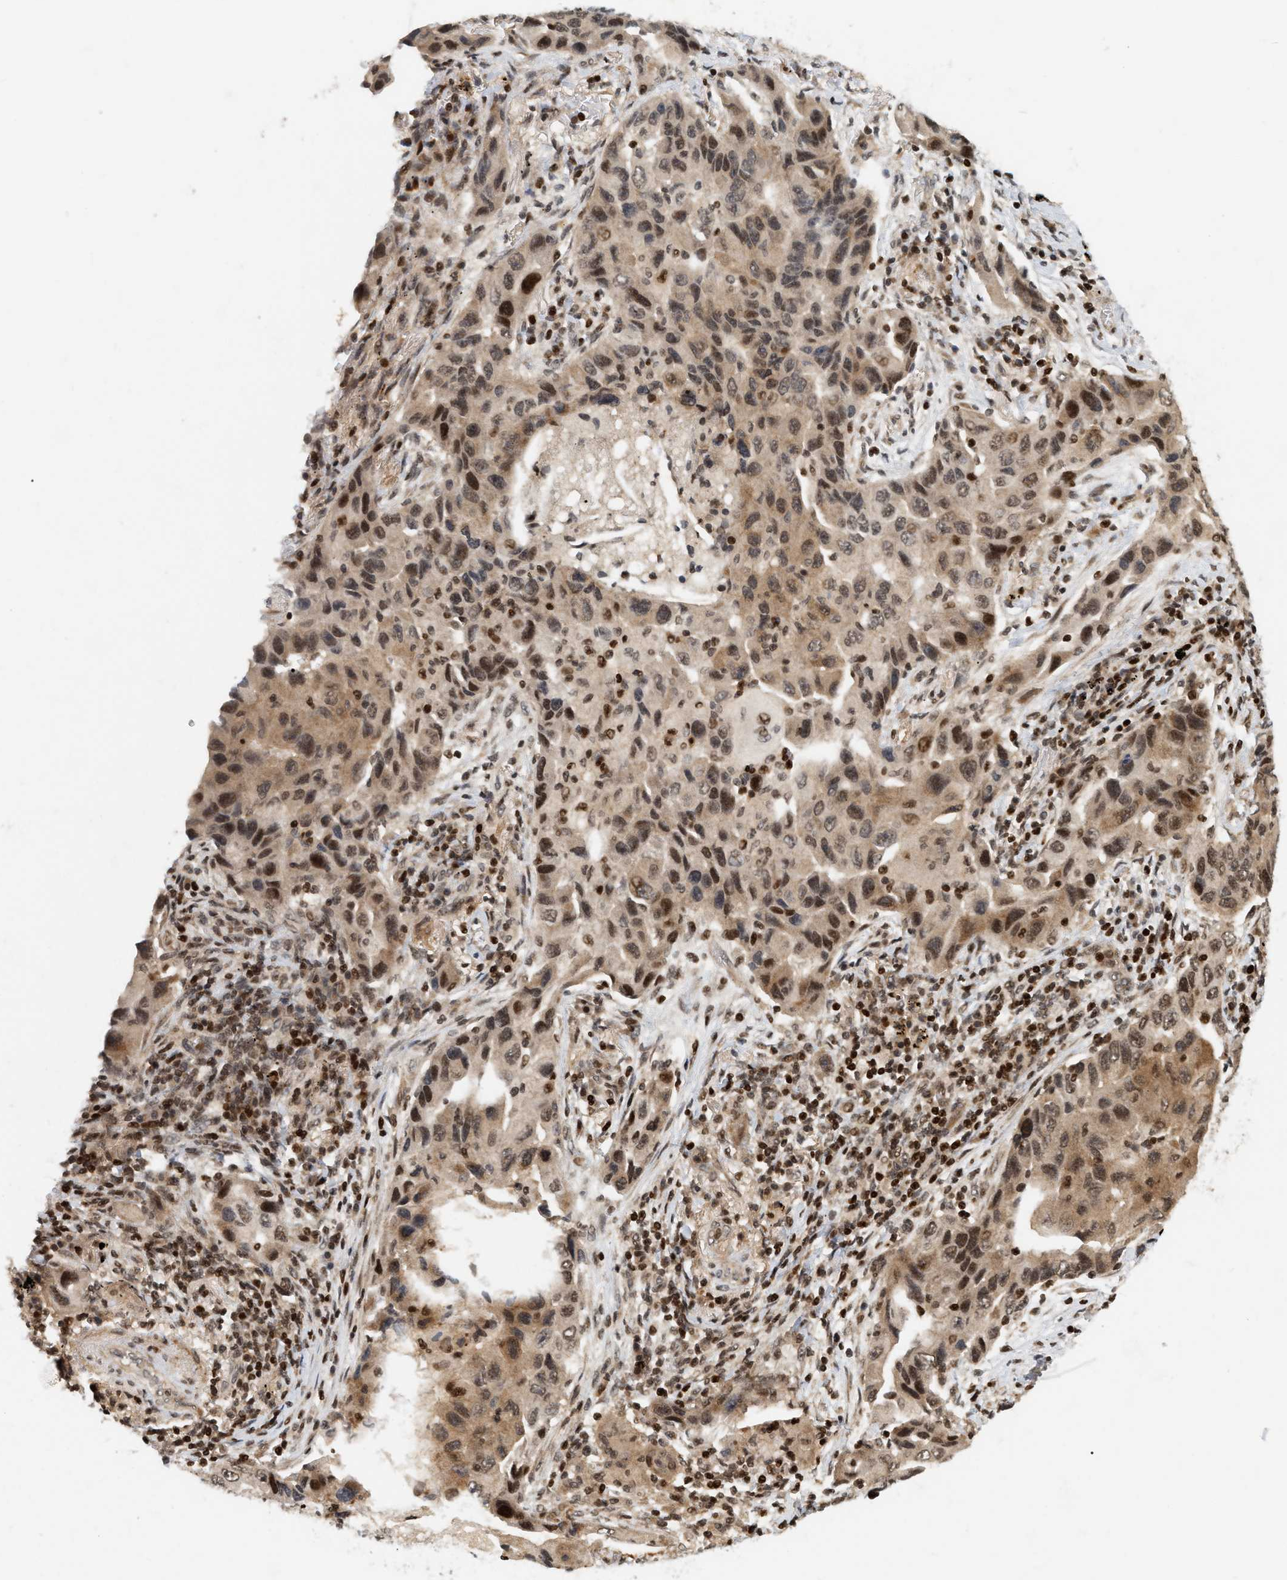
{"staining": {"intensity": "strong", "quantity": "25%-75%", "location": "cytoplasmic/membranous,nuclear"}, "tissue": "lung cancer", "cell_type": "Tumor cells", "image_type": "cancer", "snomed": [{"axis": "morphology", "description": "Adenocarcinoma, NOS"}, {"axis": "topography", "description": "Lung"}], "caption": "High-magnification brightfield microscopy of lung cancer stained with DAB (brown) and counterstained with hematoxylin (blue). tumor cells exhibit strong cytoplasmic/membranous and nuclear positivity is seen in approximately25%-75% of cells.", "gene": "NFE2L2", "patient": {"sex": "female", "age": 65}}